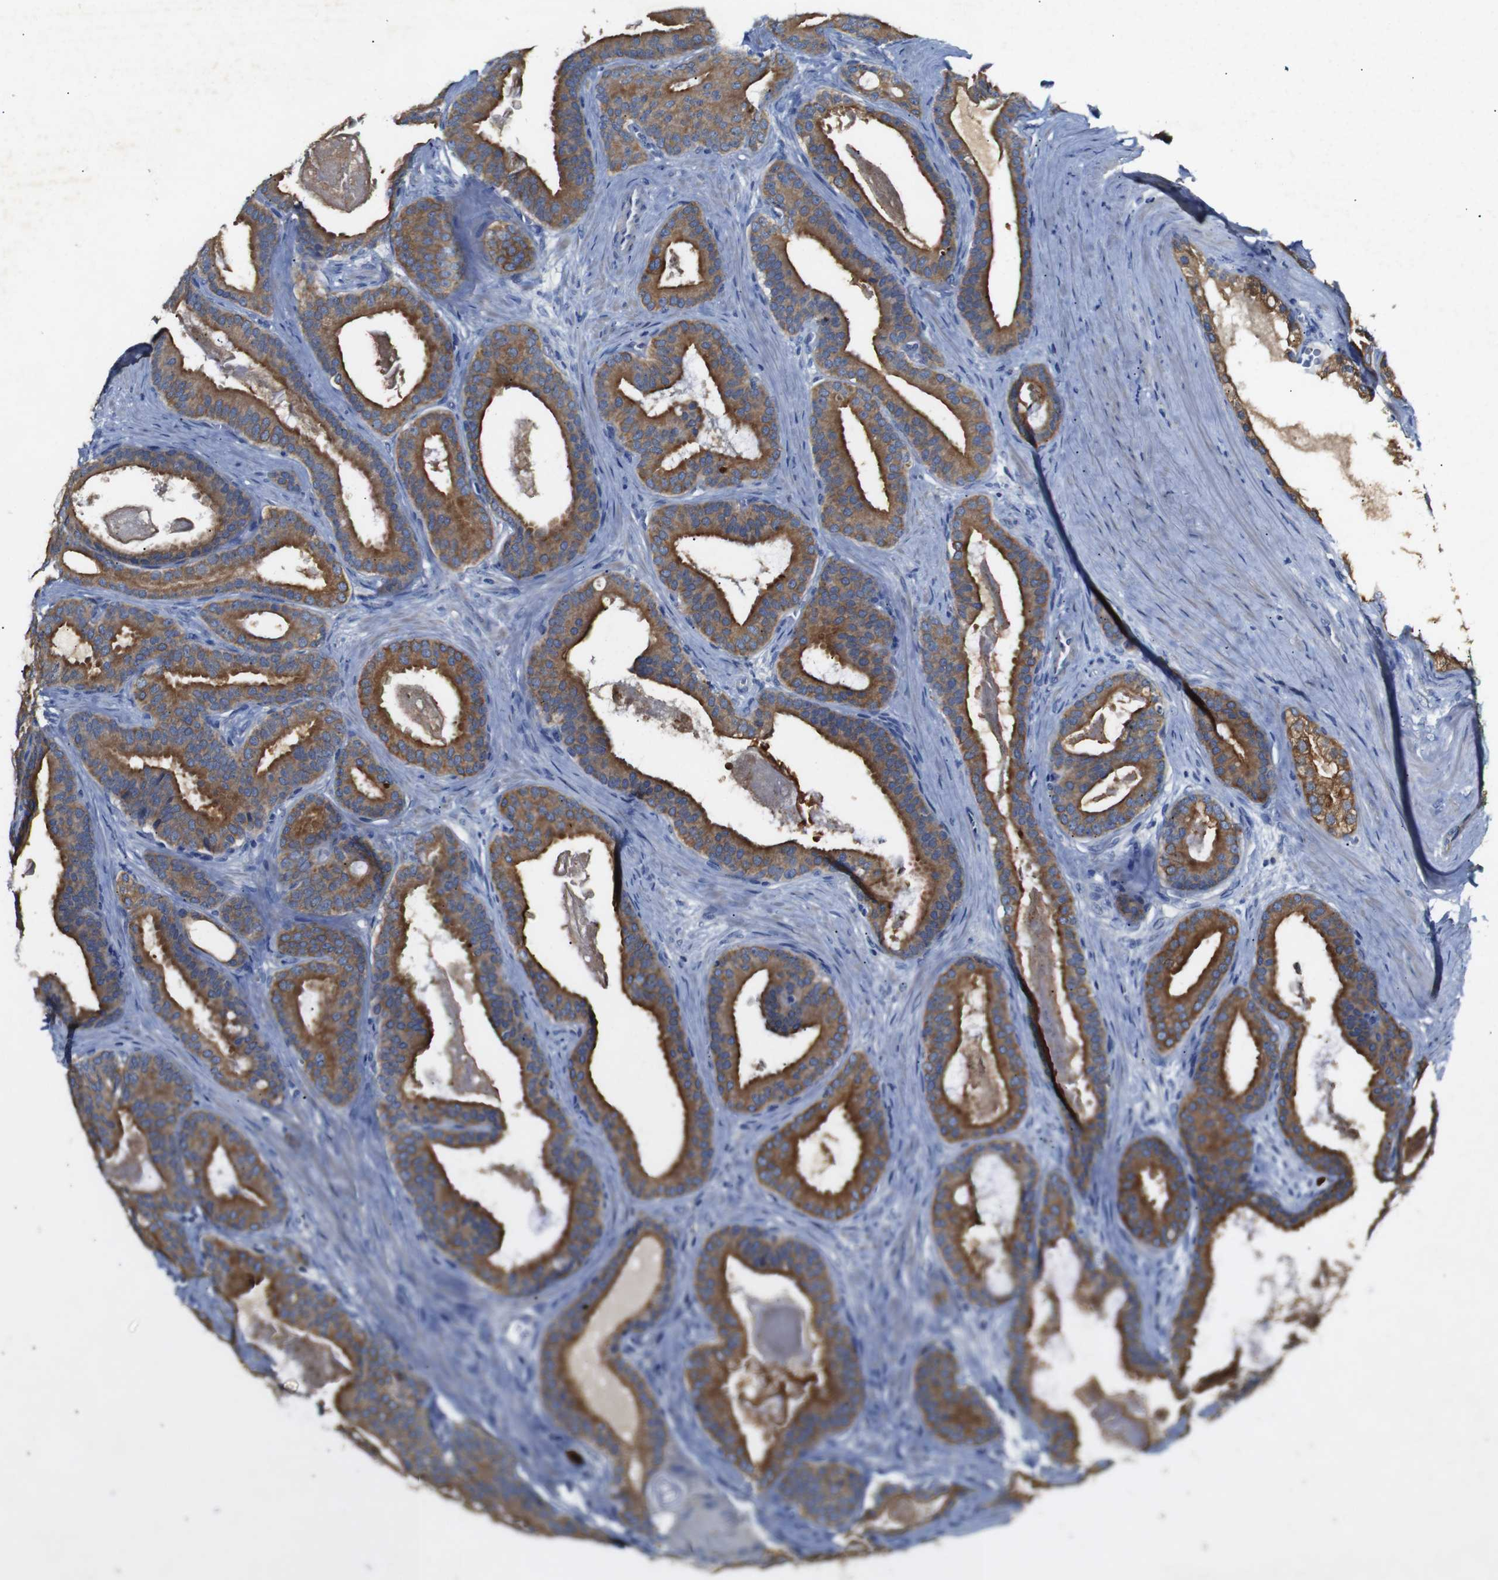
{"staining": {"intensity": "moderate", "quantity": ">75%", "location": "cytoplasmic/membranous"}, "tissue": "prostate cancer", "cell_type": "Tumor cells", "image_type": "cancer", "snomed": [{"axis": "morphology", "description": "Adenocarcinoma, High grade"}, {"axis": "topography", "description": "Prostate"}], "caption": "IHC image of prostate cancer stained for a protein (brown), which shows medium levels of moderate cytoplasmic/membranous expression in approximately >75% of tumor cells.", "gene": "ALOX15", "patient": {"sex": "male", "age": 60}}